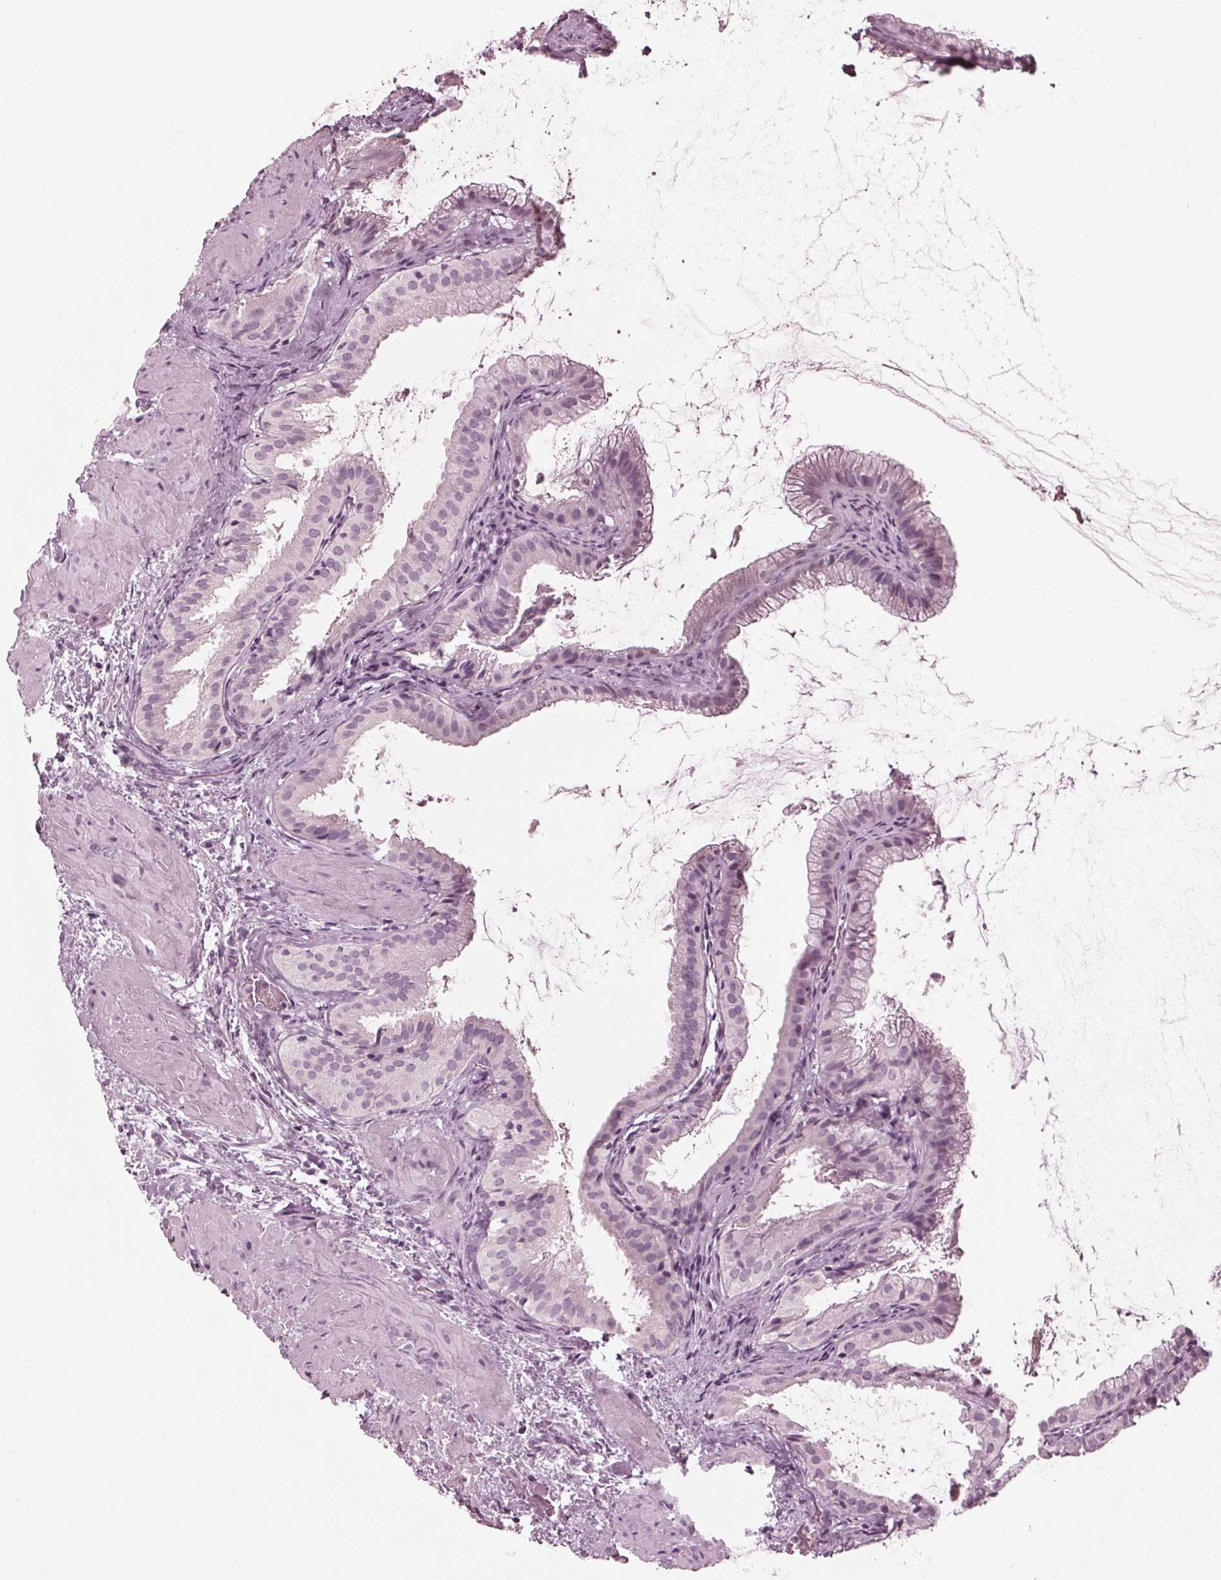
{"staining": {"intensity": "negative", "quantity": "none", "location": "none"}, "tissue": "gallbladder", "cell_type": "Glandular cells", "image_type": "normal", "snomed": [{"axis": "morphology", "description": "Normal tissue, NOS"}, {"axis": "topography", "description": "Gallbladder"}], "caption": "This photomicrograph is of normal gallbladder stained with immunohistochemistry to label a protein in brown with the nuclei are counter-stained blue. There is no expression in glandular cells.", "gene": "KRT28", "patient": {"sex": "male", "age": 70}}